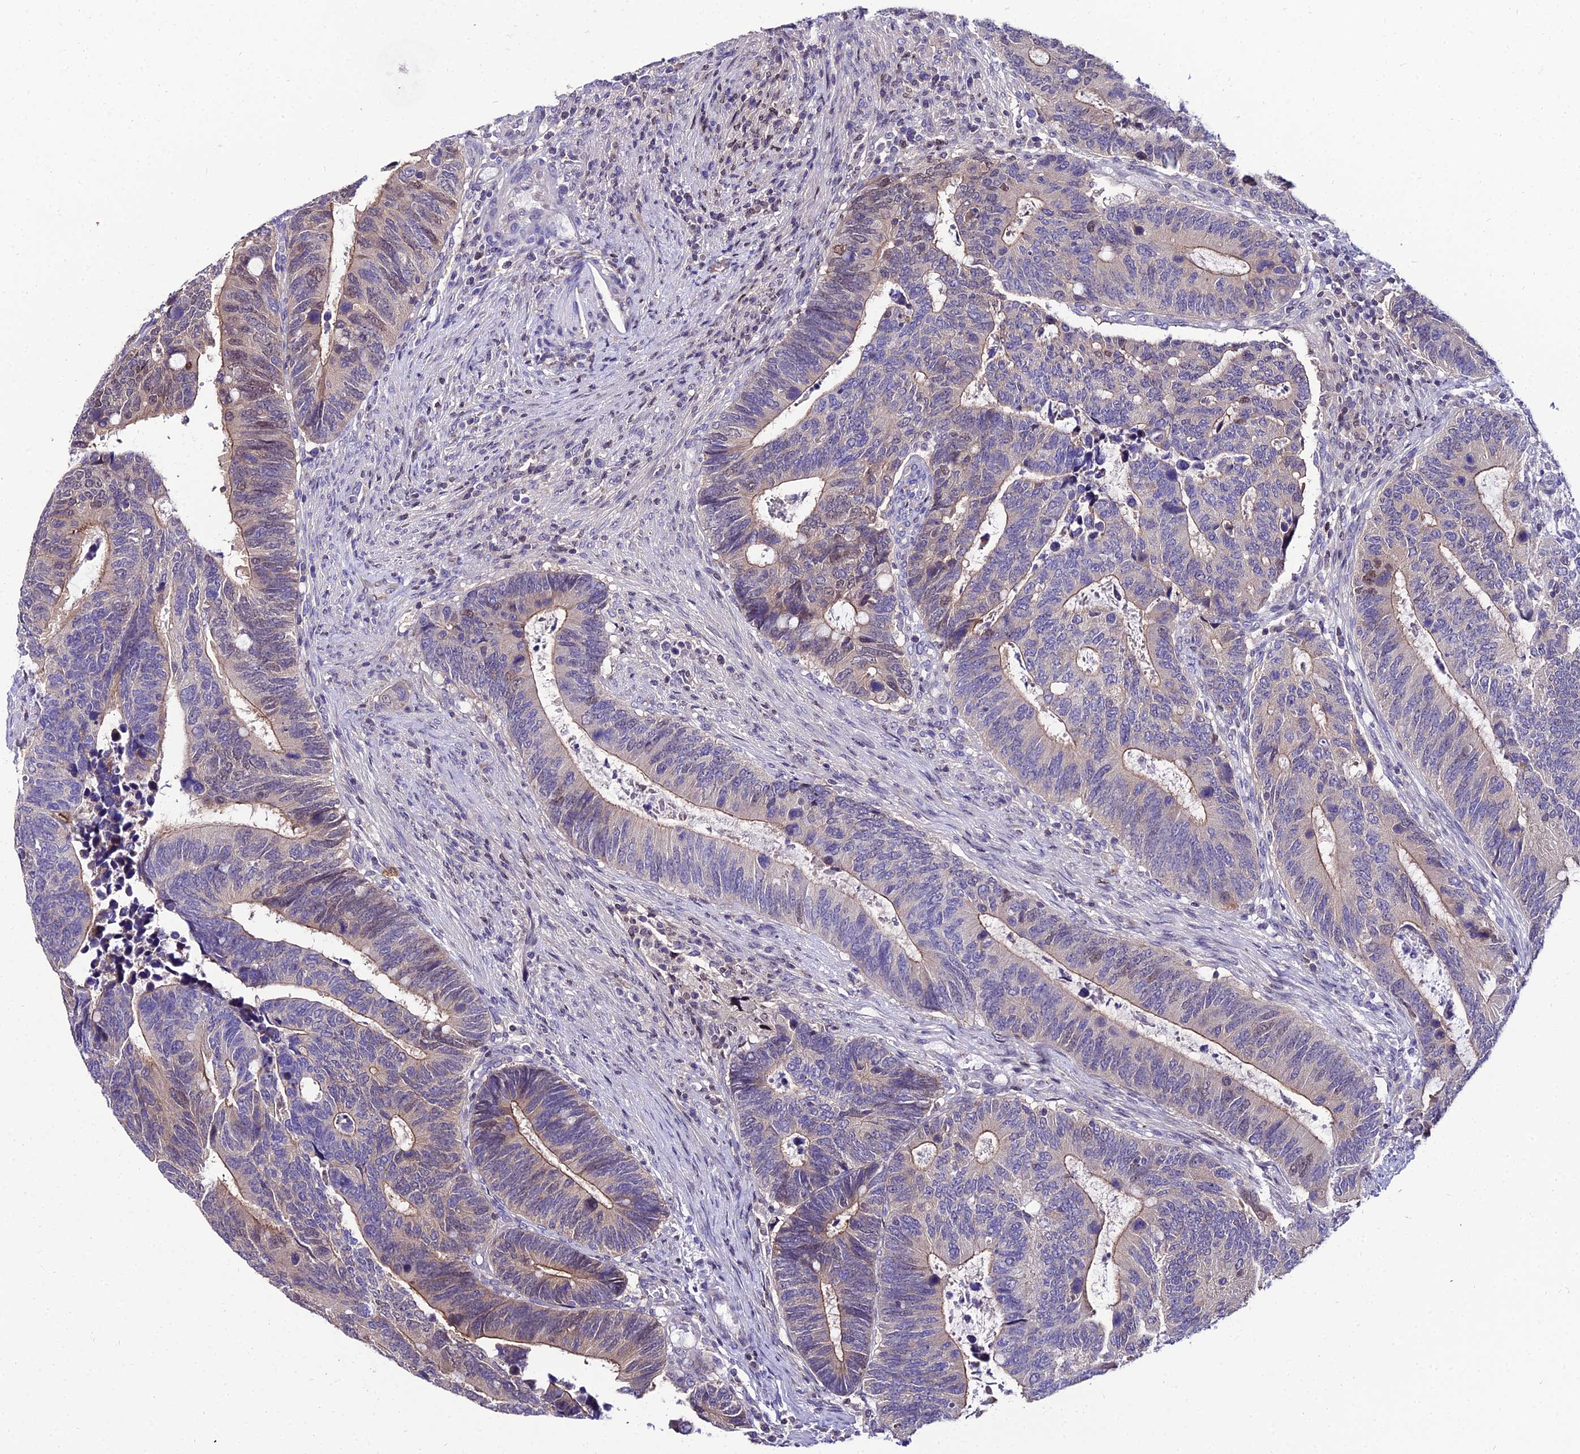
{"staining": {"intensity": "moderate", "quantity": "25%-75%", "location": "cytoplasmic/membranous,nuclear"}, "tissue": "colorectal cancer", "cell_type": "Tumor cells", "image_type": "cancer", "snomed": [{"axis": "morphology", "description": "Adenocarcinoma, NOS"}, {"axis": "topography", "description": "Colon"}], "caption": "Immunohistochemical staining of colorectal cancer shows medium levels of moderate cytoplasmic/membranous and nuclear protein staining in about 25%-75% of tumor cells.", "gene": "SHQ1", "patient": {"sex": "male", "age": 87}}